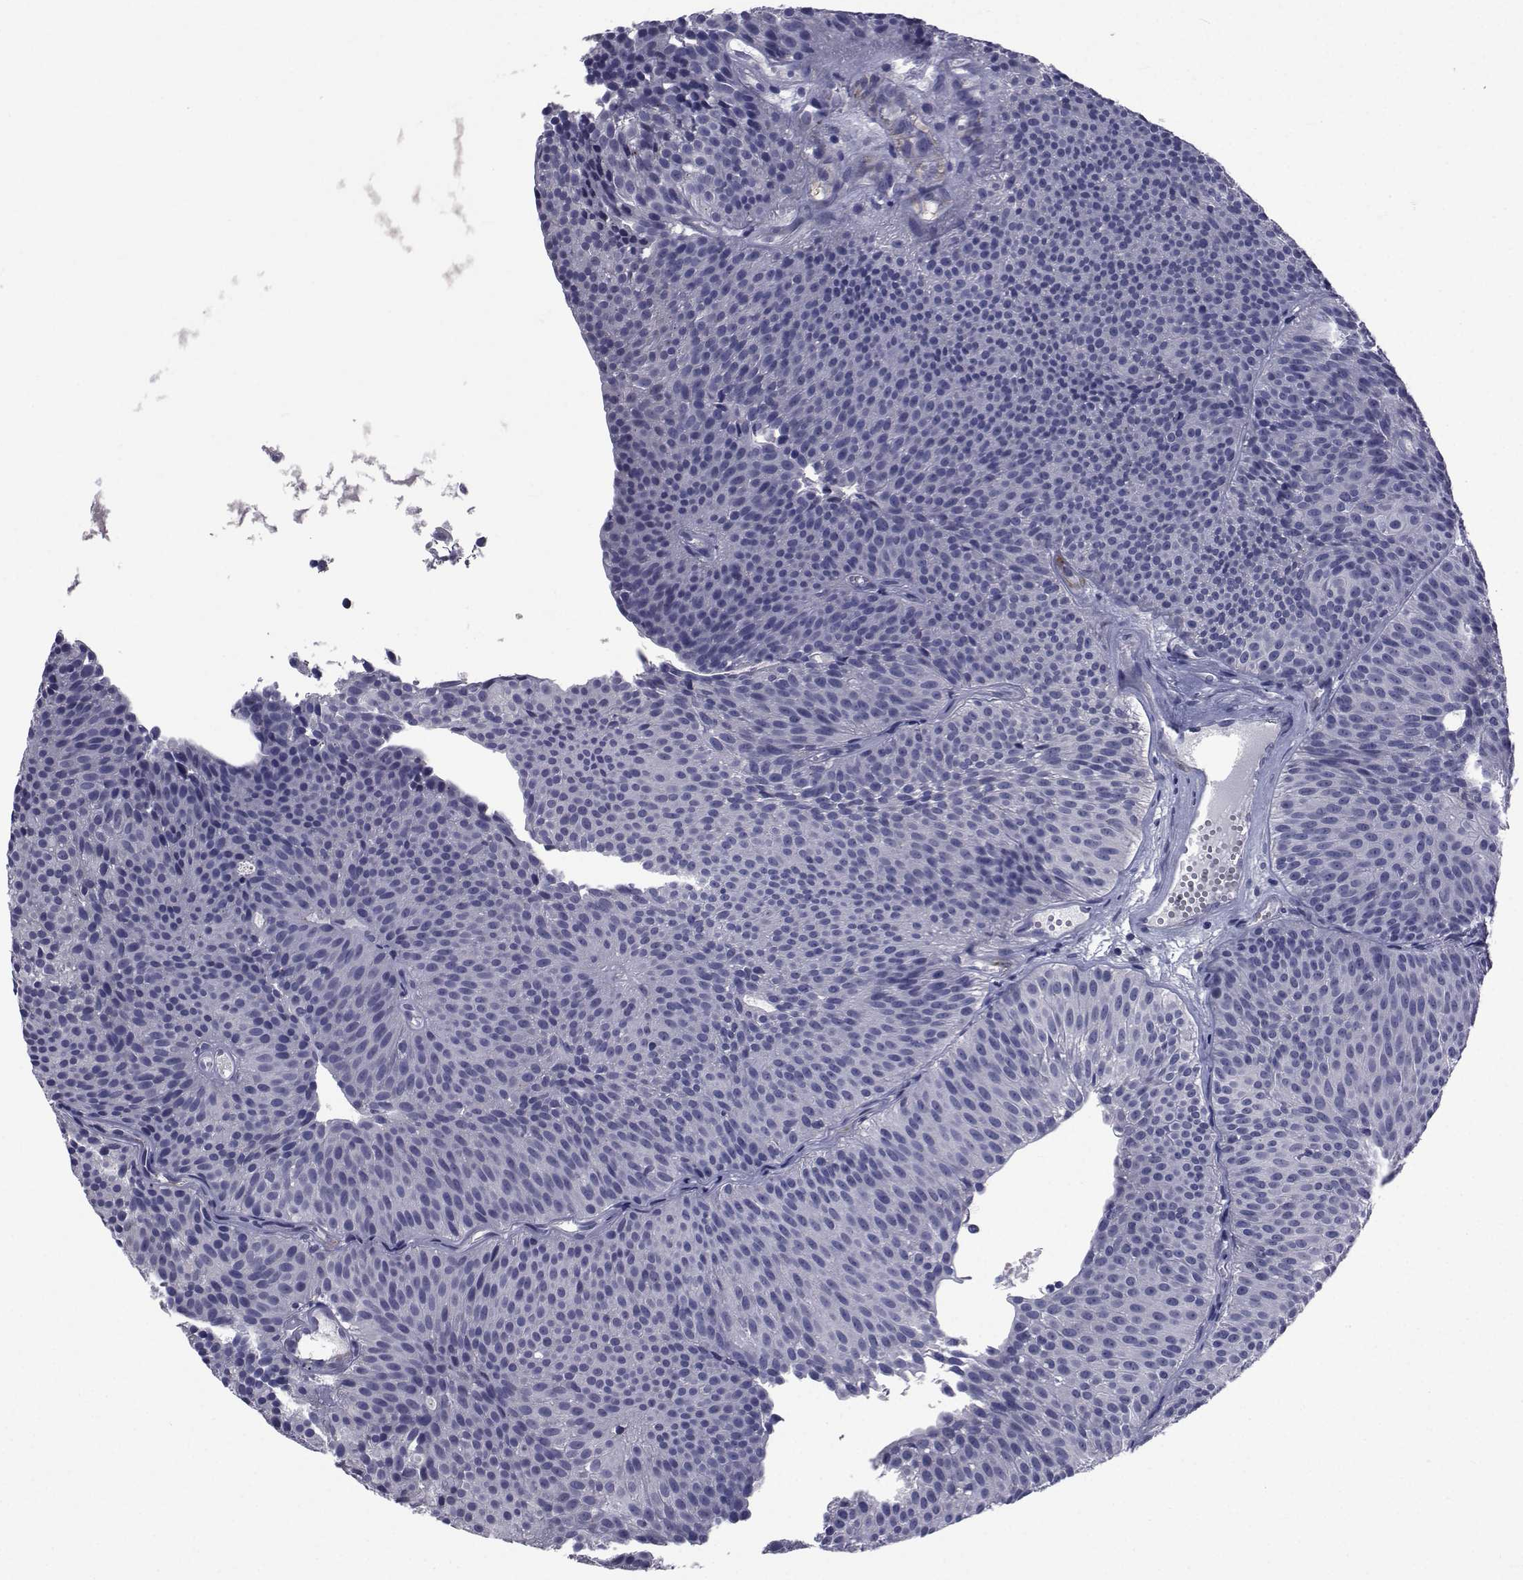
{"staining": {"intensity": "negative", "quantity": "none", "location": "none"}, "tissue": "urothelial cancer", "cell_type": "Tumor cells", "image_type": "cancer", "snomed": [{"axis": "morphology", "description": "Urothelial carcinoma, Low grade"}, {"axis": "topography", "description": "Urinary bladder"}], "caption": "Human urothelial cancer stained for a protein using IHC reveals no staining in tumor cells.", "gene": "SEMA5B", "patient": {"sex": "male", "age": 63}}